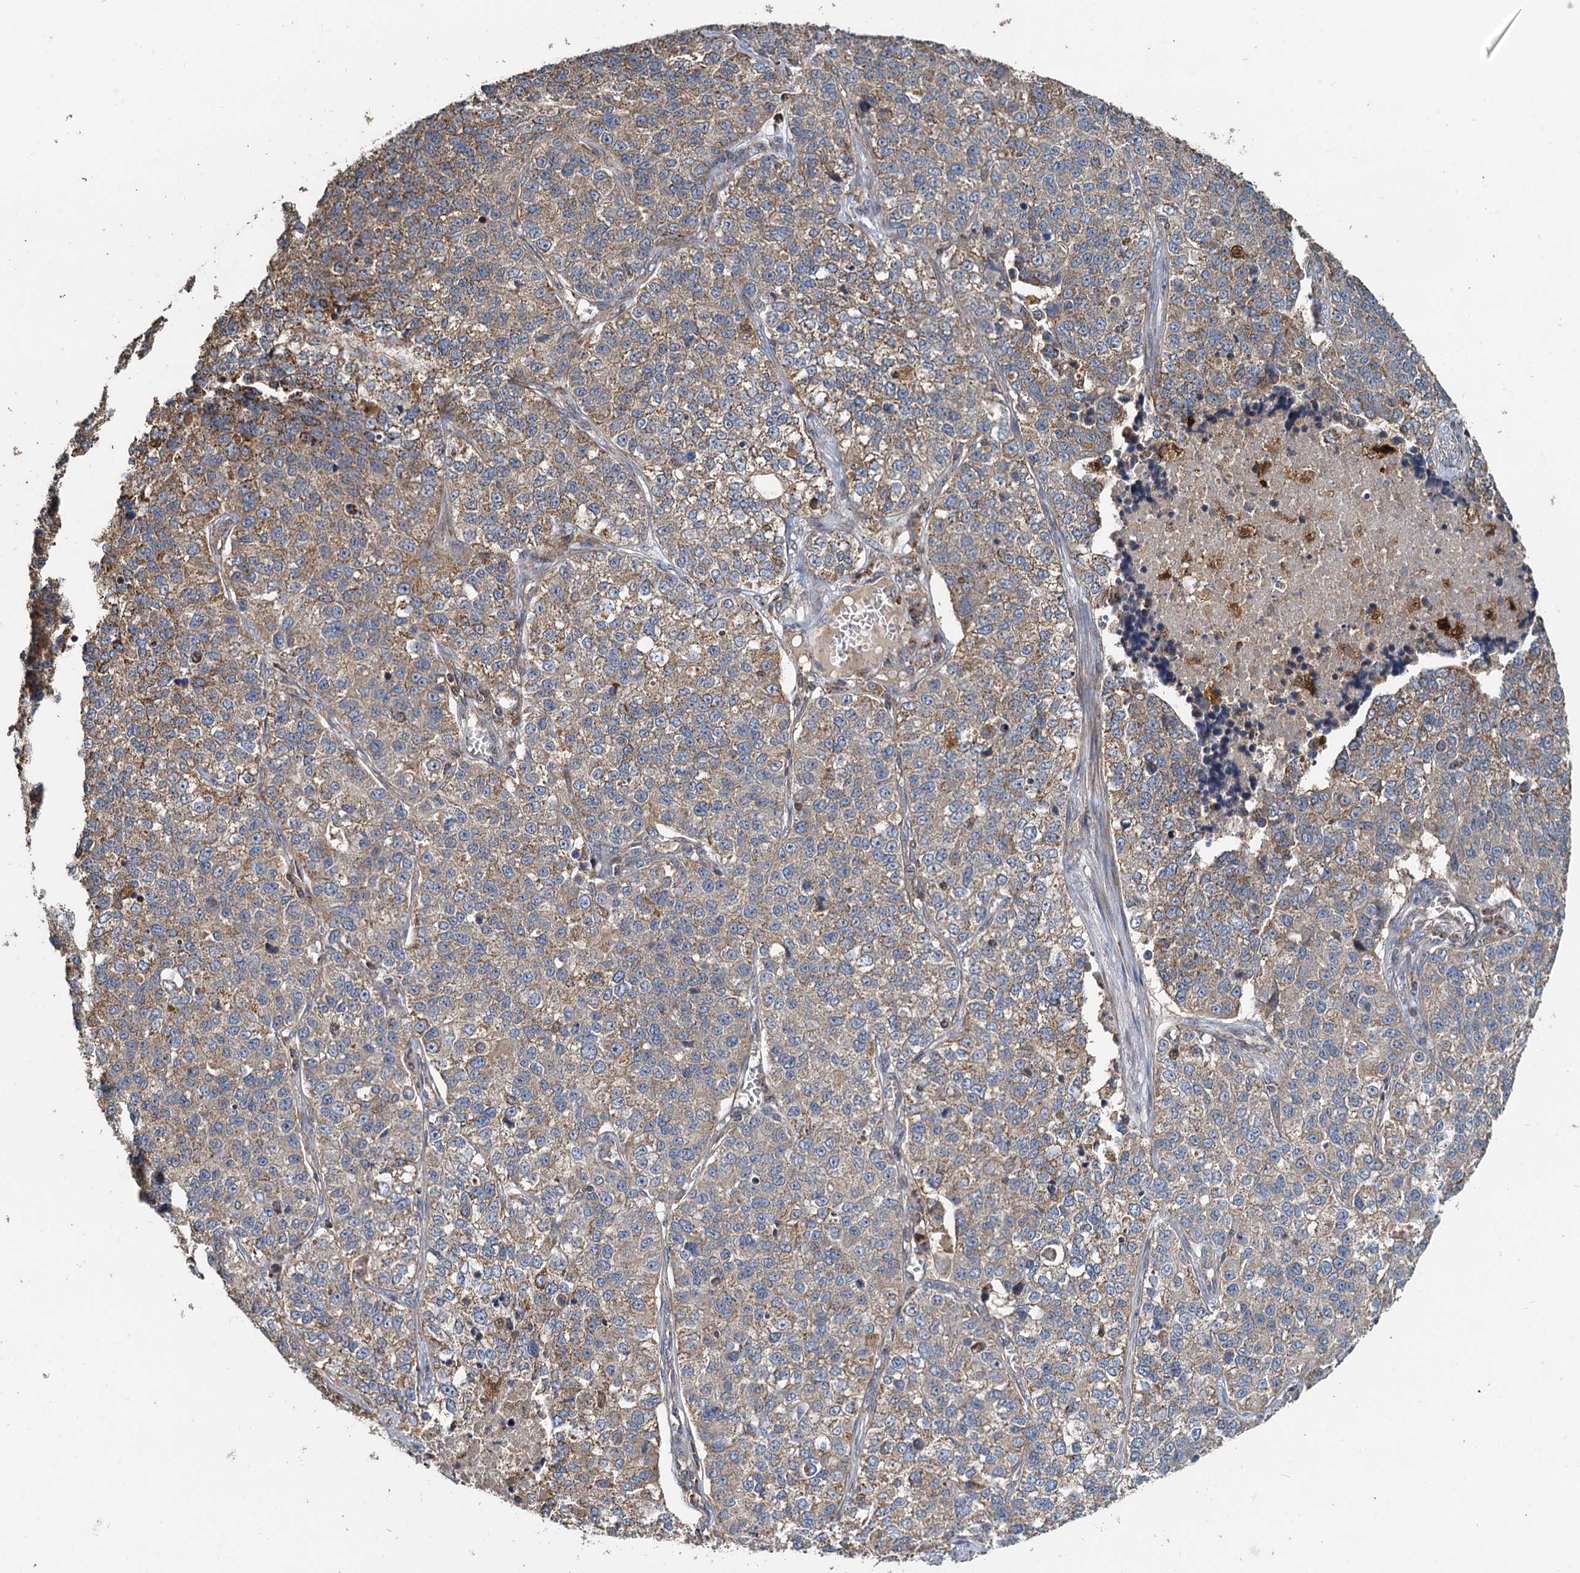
{"staining": {"intensity": "weak", "quantity": ">75%", "location": "cytoplasmic/membranous"}, "tissue": "lung cancer", "cell_type": "Tumor cells", "image_type": "cancer", "snomed": [{"axis": "morphology", "description": "Adenocarcinoma, NOS"}, {"axis": "topography", "description": "Lung"}], "caption": "Lung cancer stained with a brown dye reveals weak cytoplasmic/membranous positive expression in approximately >75% of tumor cells.", "gene": "SDS", "patient": {"sex": "male", "age": 49}}